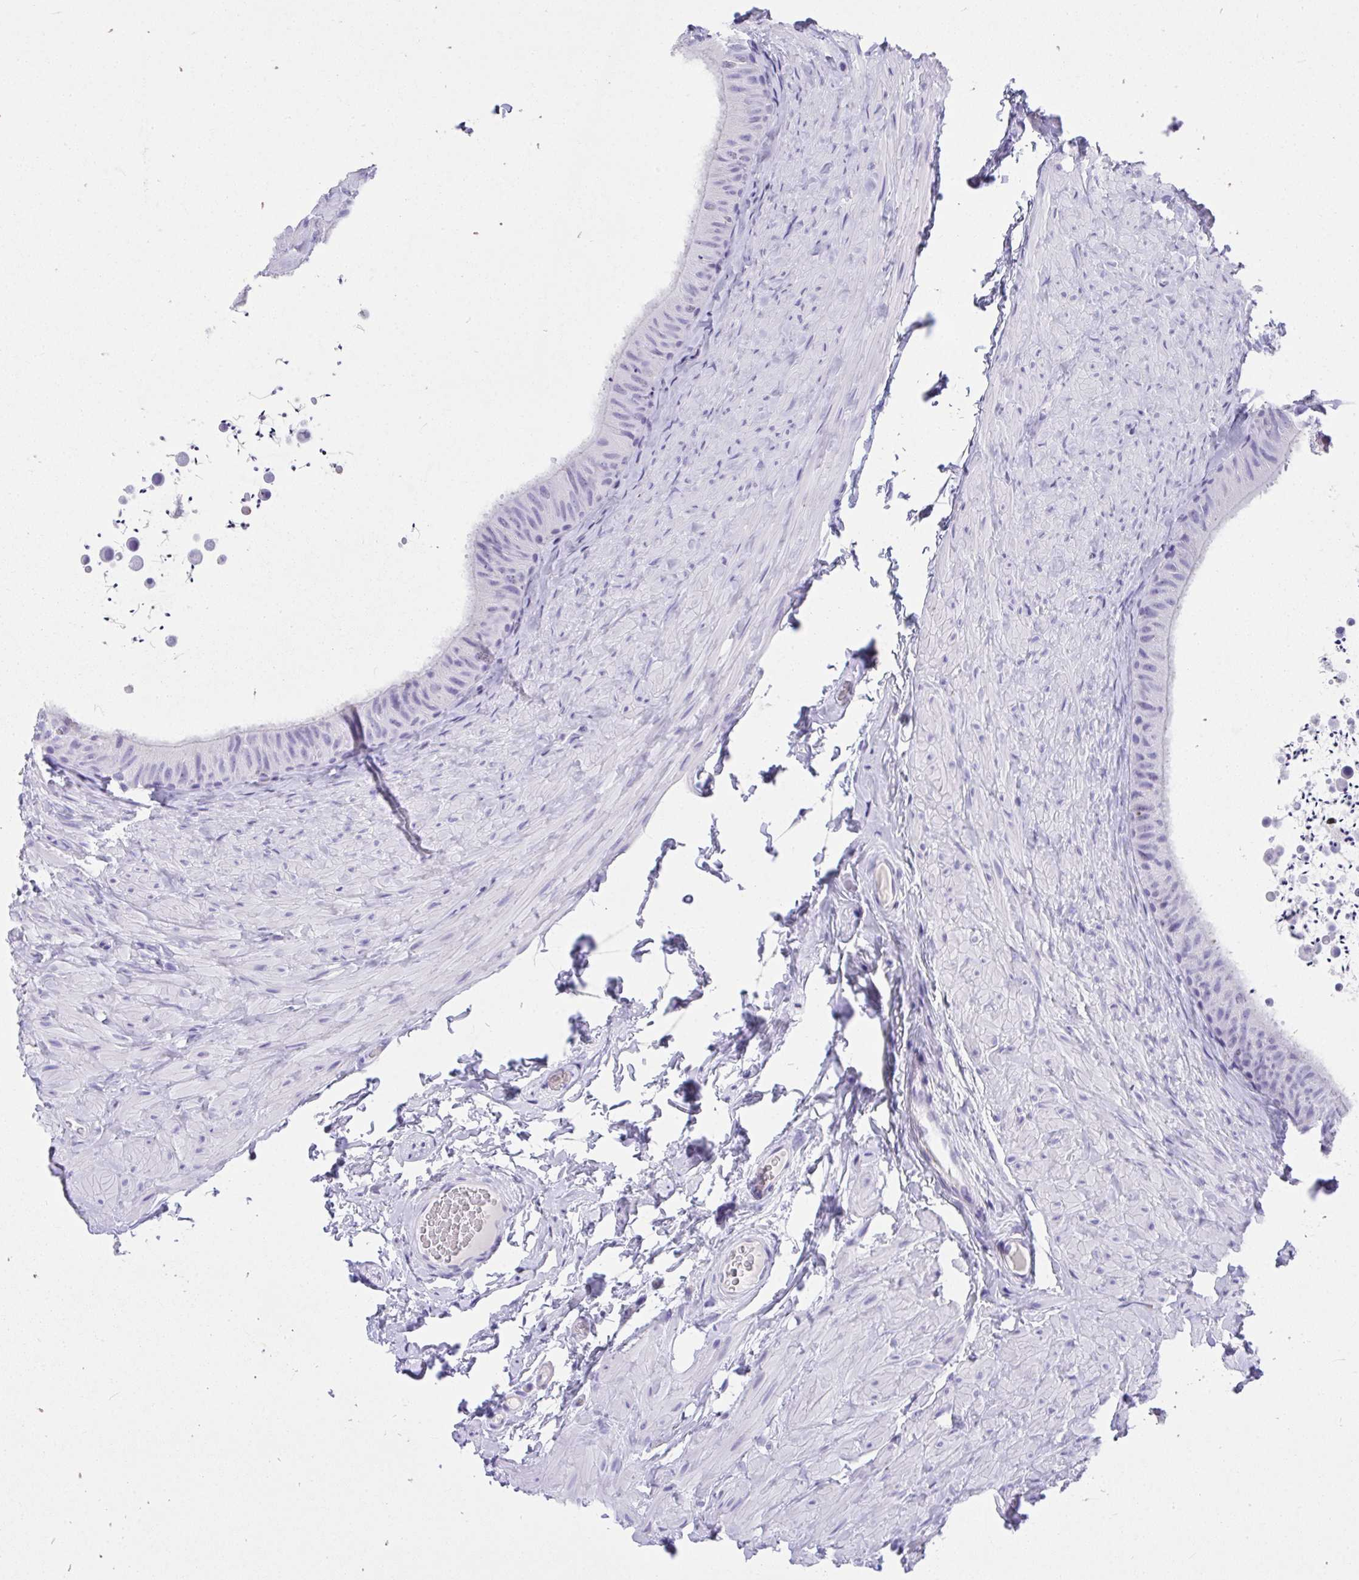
{"staining": {"intensity": "negative", "quantity": "none", "location": "none"}, "tissue": "epididymis", "cell_type": "Glandular cells", "image_type": "normal", "snomed": [{"axis": "morphology", "description": "Normal tissue, NOS"}, {"axis": "topography", "description": "Epididymis, spermatic cord, NOS"}, {"axis": "topography", "description": "Epididymis"}], "caption": "A histopathology image of epididymis stained for a protein demonstrates no brown staining in glandular cells.", "gene": "AVIL", "patient": {"sex": "male", "age": 31}}